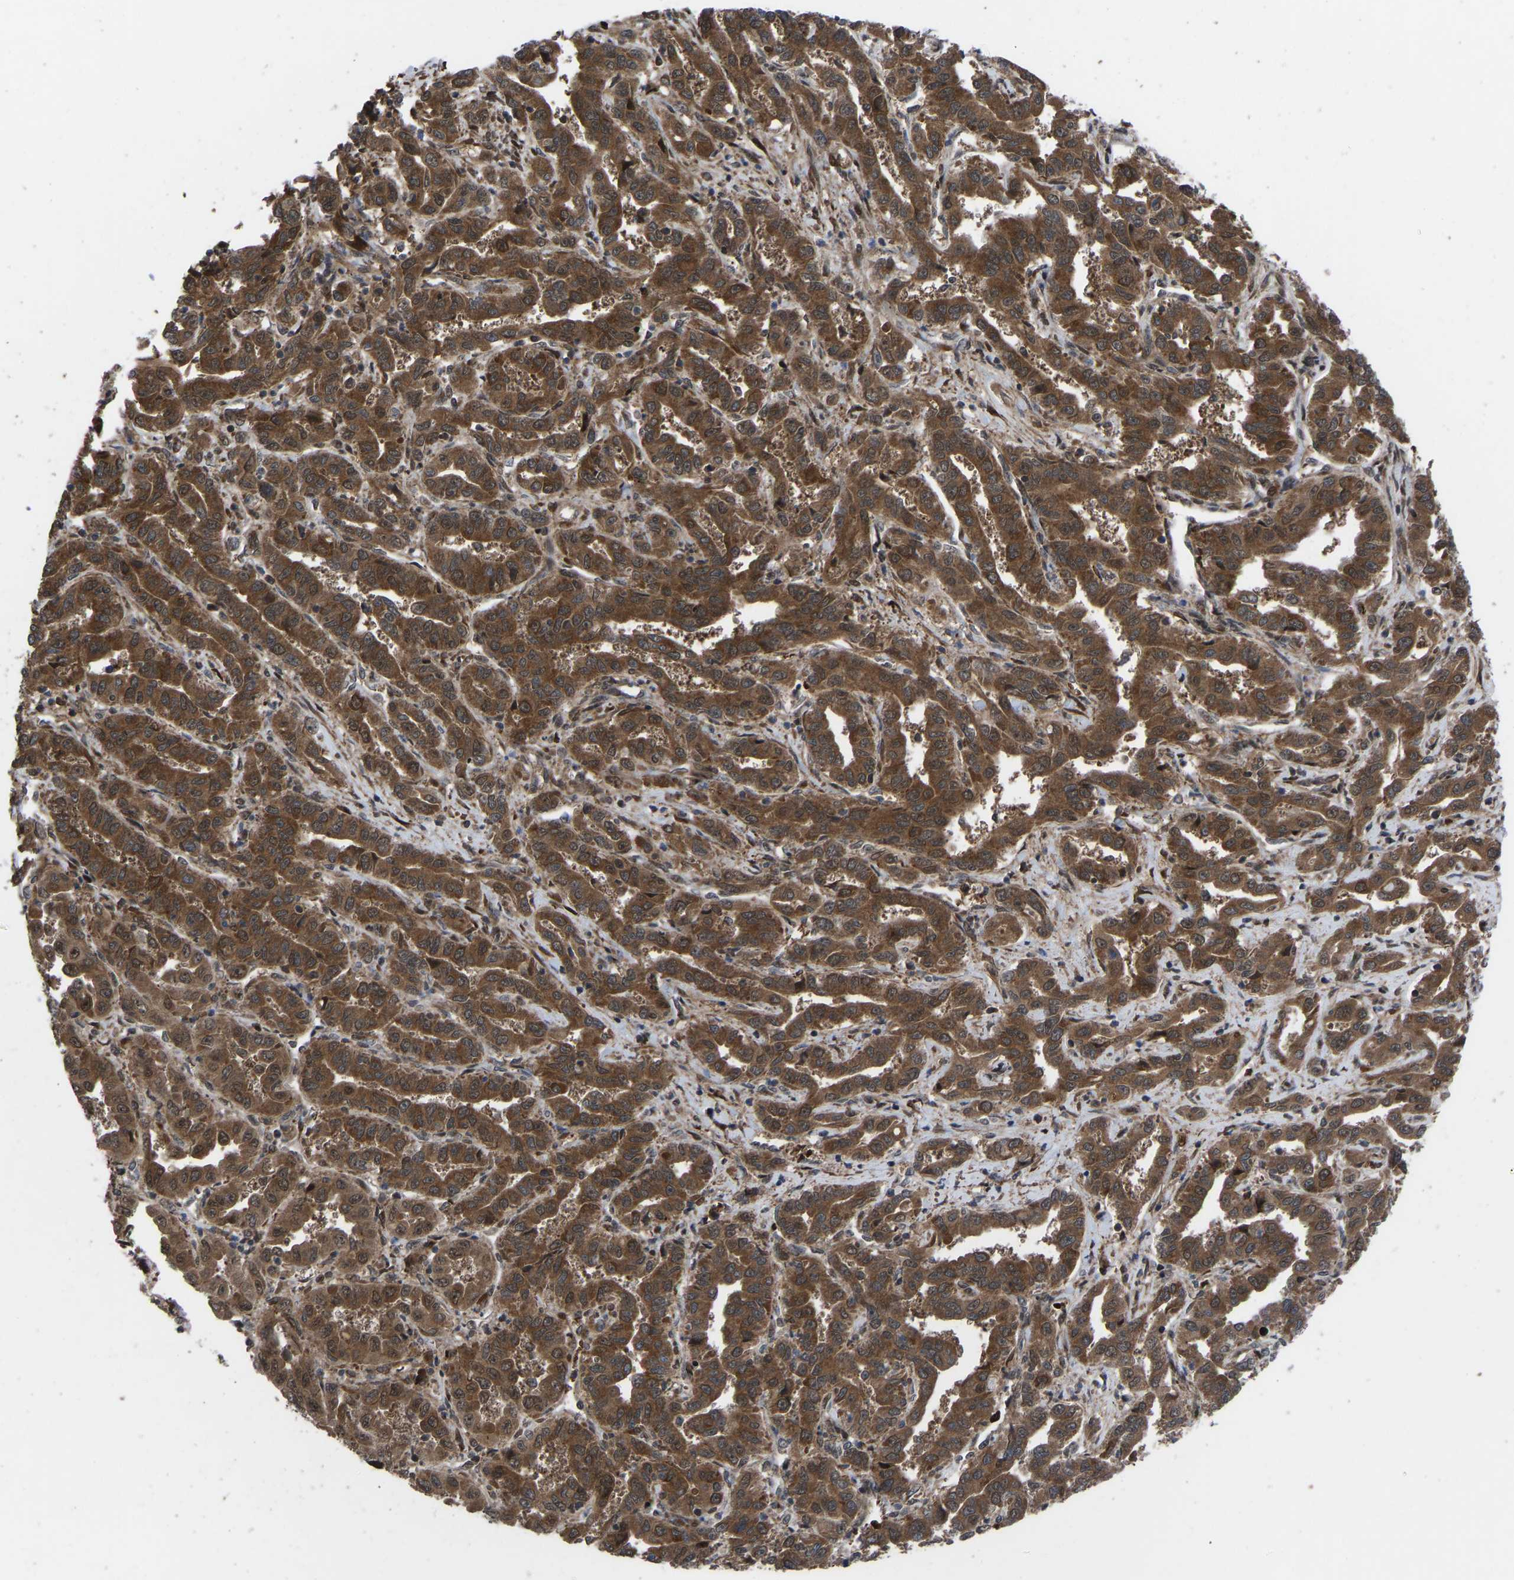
{"staining": {"intensity": "strong", "quantity": ">75%", "location": "cytoplasmic/membranous,nuclear"}, "tissue": "liver cancer", "cell_type": "Tumor cells", "image_type": "cancer", "snomed": [{"axis": "morphology", "description": "Cholangiocarcinoma"}, {"axis": "topography", "description": "Liver"}], "caption": "Protein expression analysis of human liver cancer reveals strong cytoplasmic/membranous and nuclear expression in approximately >75% of tumor cells. Ihc stains the protein in brown and the nuclei are stained blue.", "gene": "CYP7B1", "patient": {"sex": "male", "age": 59}}